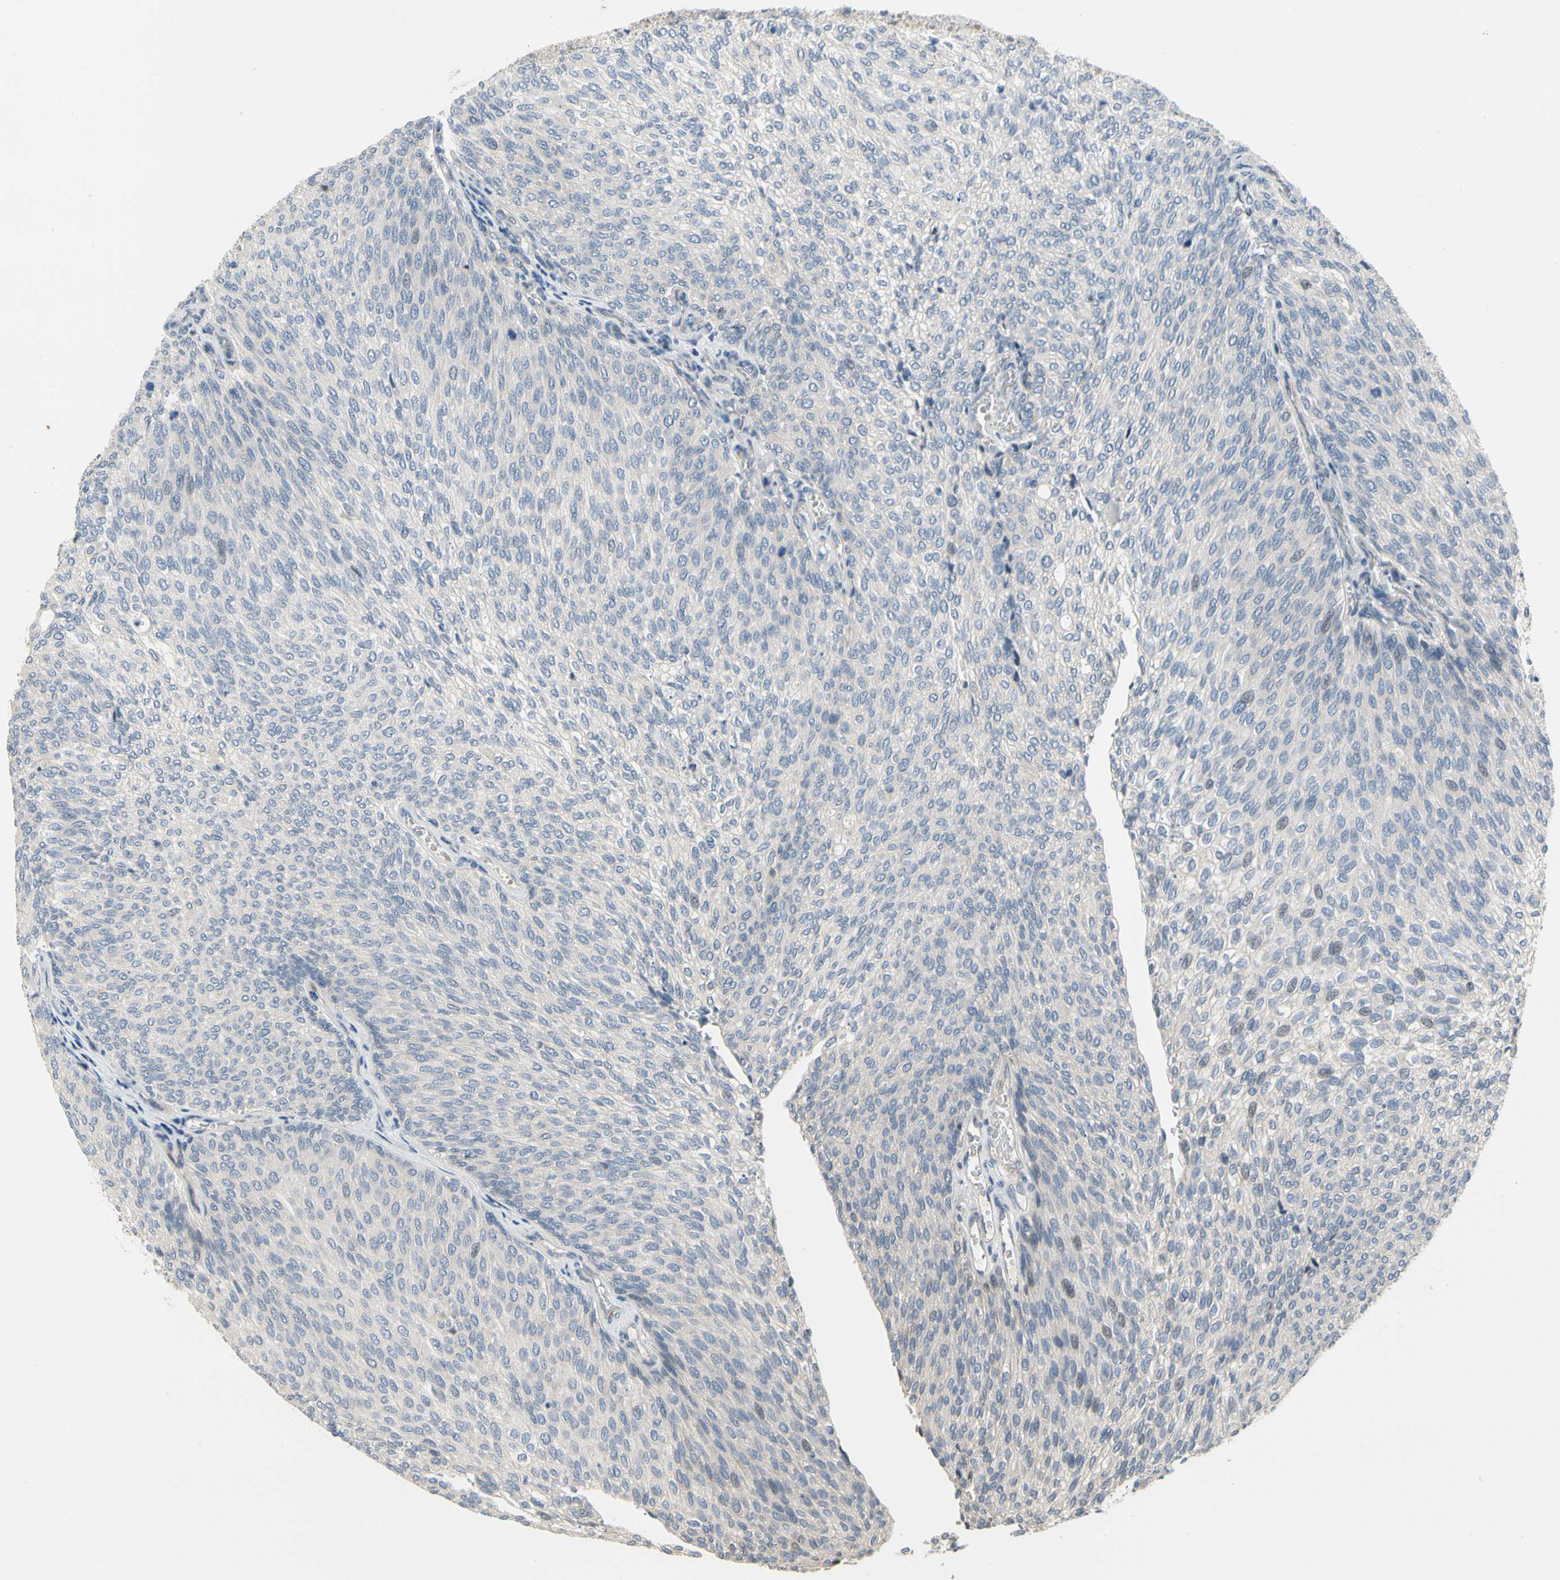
{"staining": {"intensity": "negative", "quantity": "none", "location": "none"}, "tissue": "urothelial cancer", "cell_type": "Tumor cells", "image_type": "cancer", "snomed": [{"axis": "morphology", "description": "Urothelial carcinoma, Low grade"}, {"axis": "topography", "description": "Urinary bladder"}], "caption": "DAB (3,3'-diaminobenzidine) immunohistochemical staining of urothelial cancer reveals no significant expression in tumor cells.", "gene": "NFASC", "patient": {"sex": "female", "age": 79}}